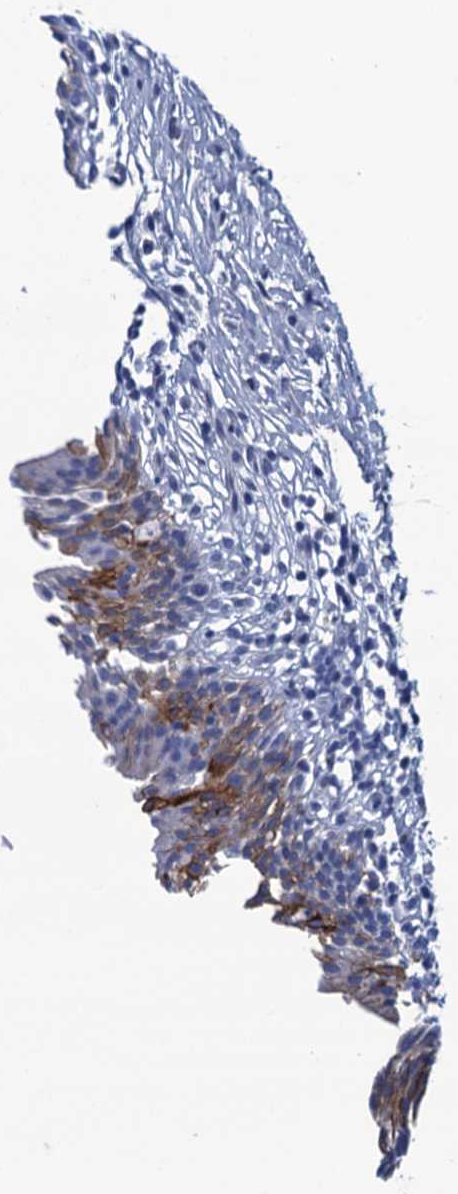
{"staining": {"intensity": "moderate", "quantity": "<25%", "location": "cytoplasmic/membranous"}, "tissue": "urinary bladder", "cell_type": "Urothelial cells", "image_type": "normal", "snomed": [{"axis": "morphology", "description": "Normal tissue, NOS"}, {"axis": "morphology", "description": "Inflammation, NOS"}, {"axis": "topography", "description": "Urinary bladder"}], "caption": "Urinary bladder stained for a protein demonstrates moderate cytoplasmic/membranous positivity in urothelial cells. (brown staining indicates protein expression, while blue staining denotes nuclei).", "gene": "RHCG", "patient": {"sex": "male", "age": 63}}